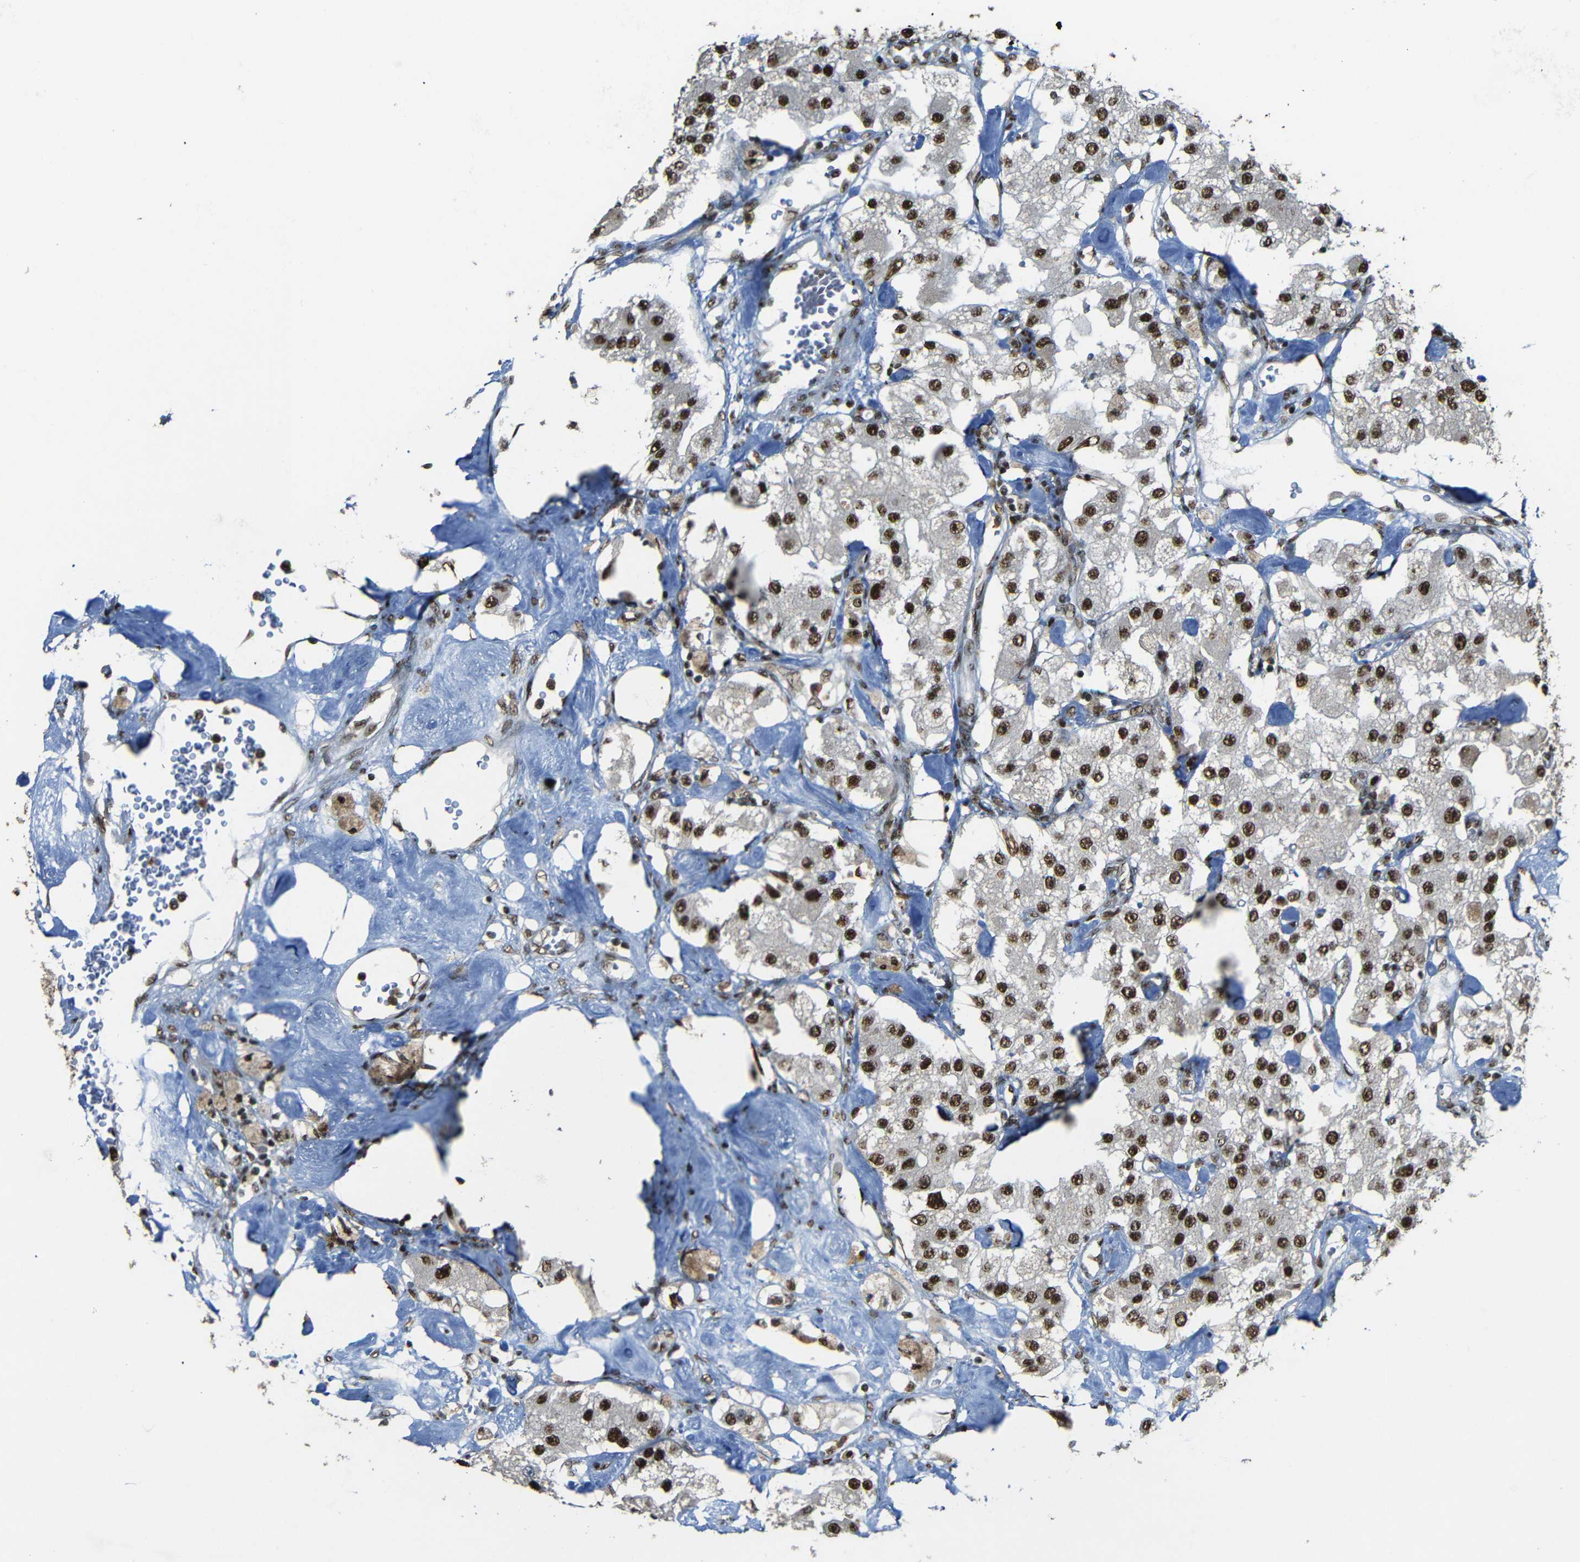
{"staining": {"intensity": "strong", "quantity": ">75%", "location": "cytoplasmic/membranous"}, "tissue": "carcinoid", "cell_type": "Tumor cells", "image_type": "cancer", "snomed": [{"axis": "morphology", "description": "Carcinoid, malignant, NOS"}, {"axis": "topography", "description": "Pancreas"}], "caption": "Immunohistochemistry micrograph of carcinoid (malignant) stained for a protein (brown), which exhibits high levels of strong cytoplasmic/membranous staining in about >75% of tumor cells.", "gene": "TCF7L2", "patient": {"sex": "male", "age": 41}}